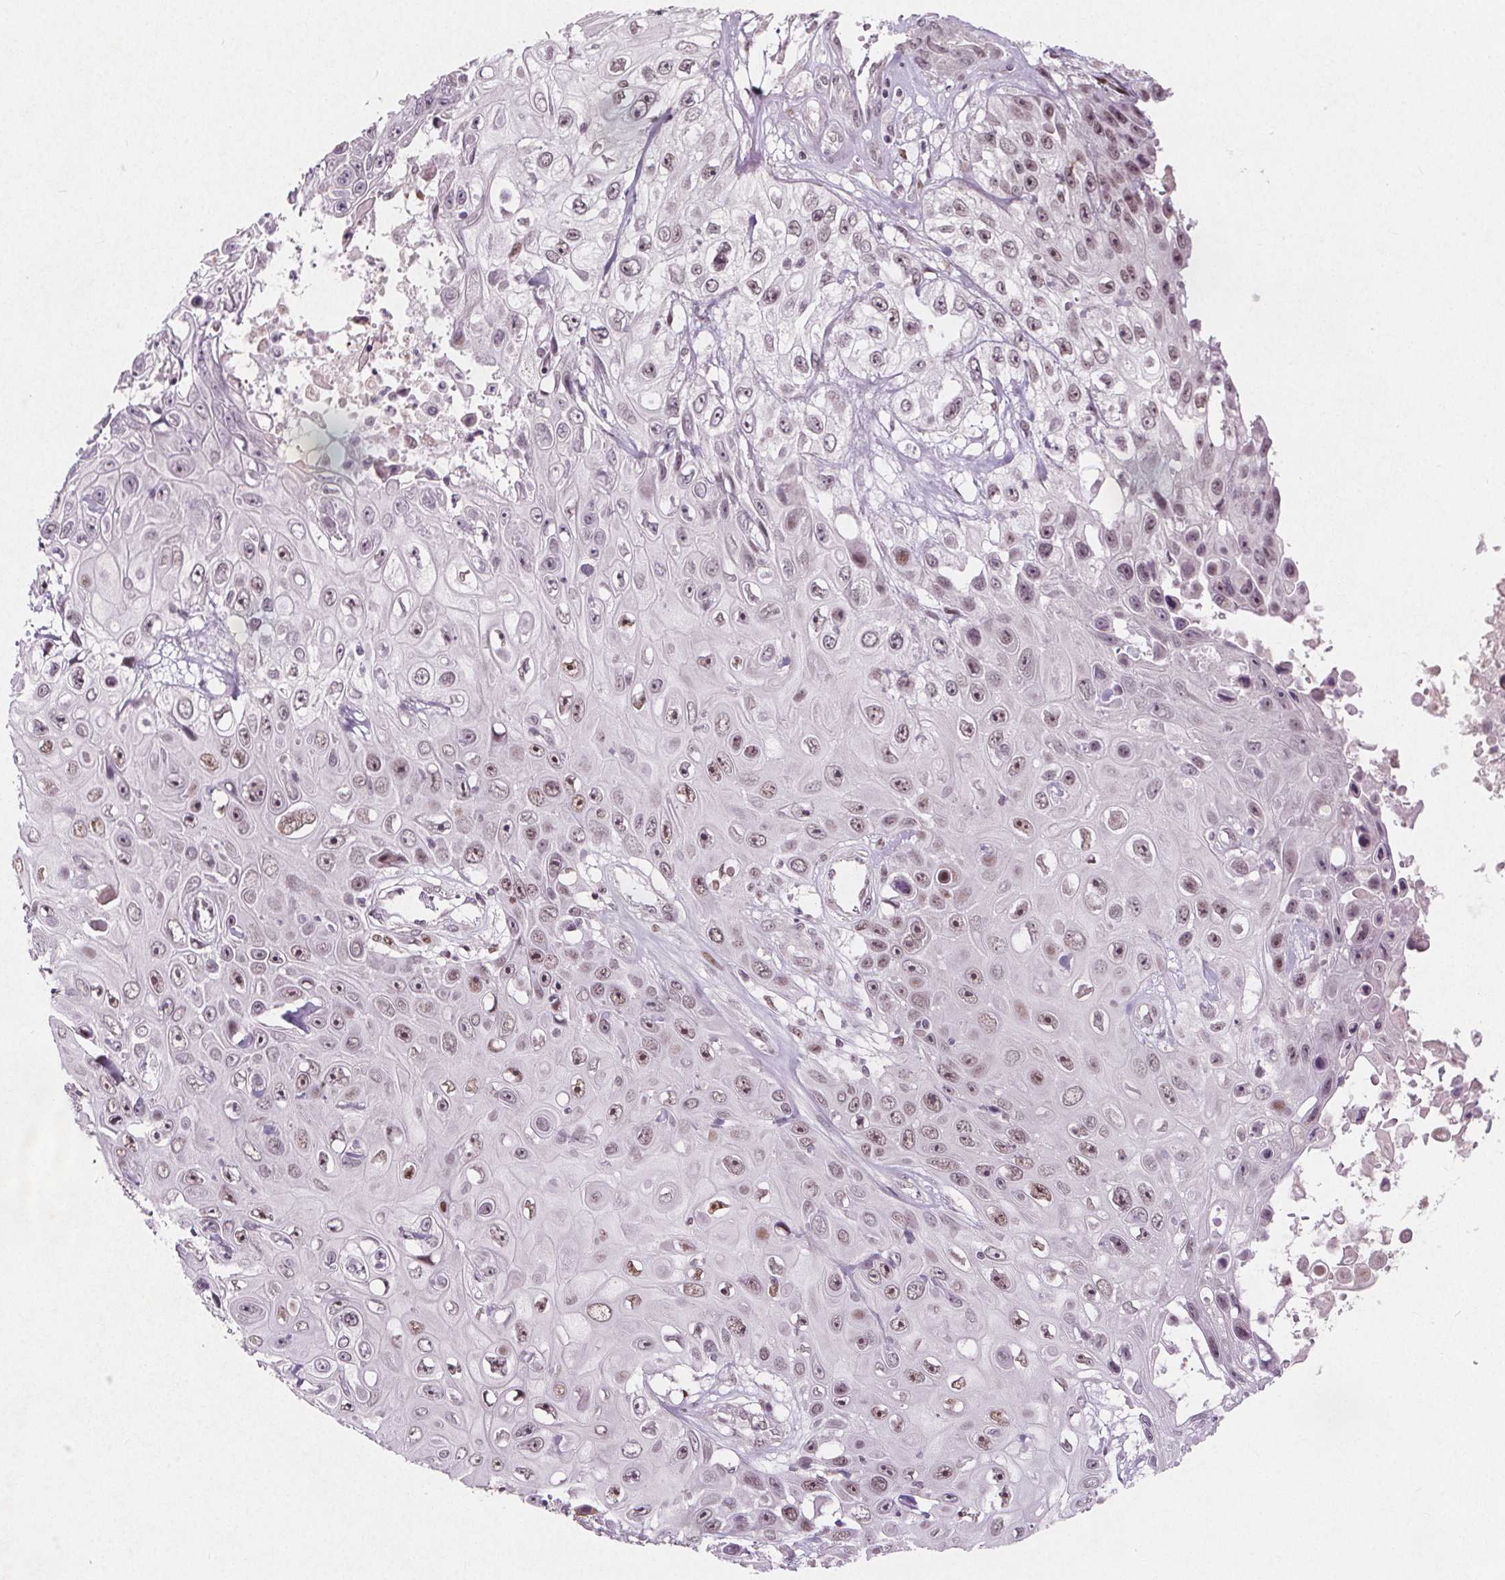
{"staining": {"intensity": "moderate", "quantity": ">75%", "location": "nuclear"}, "tissue": "skin cancer", "cell_type": "Tumor cells", "image_type": "cancer", "snomed": [{"axis": "morphology", "description": "Squamous cell carcinoma, NOS"}, {"axis": "topography", "description": "Skin"}], "caption": "Tumor cells show medium levels of moderate nuclear staining in about >75% of cells in skin cancer.", "gene": "TAF6L", "patient": {"sex": "male", "age": 82}}